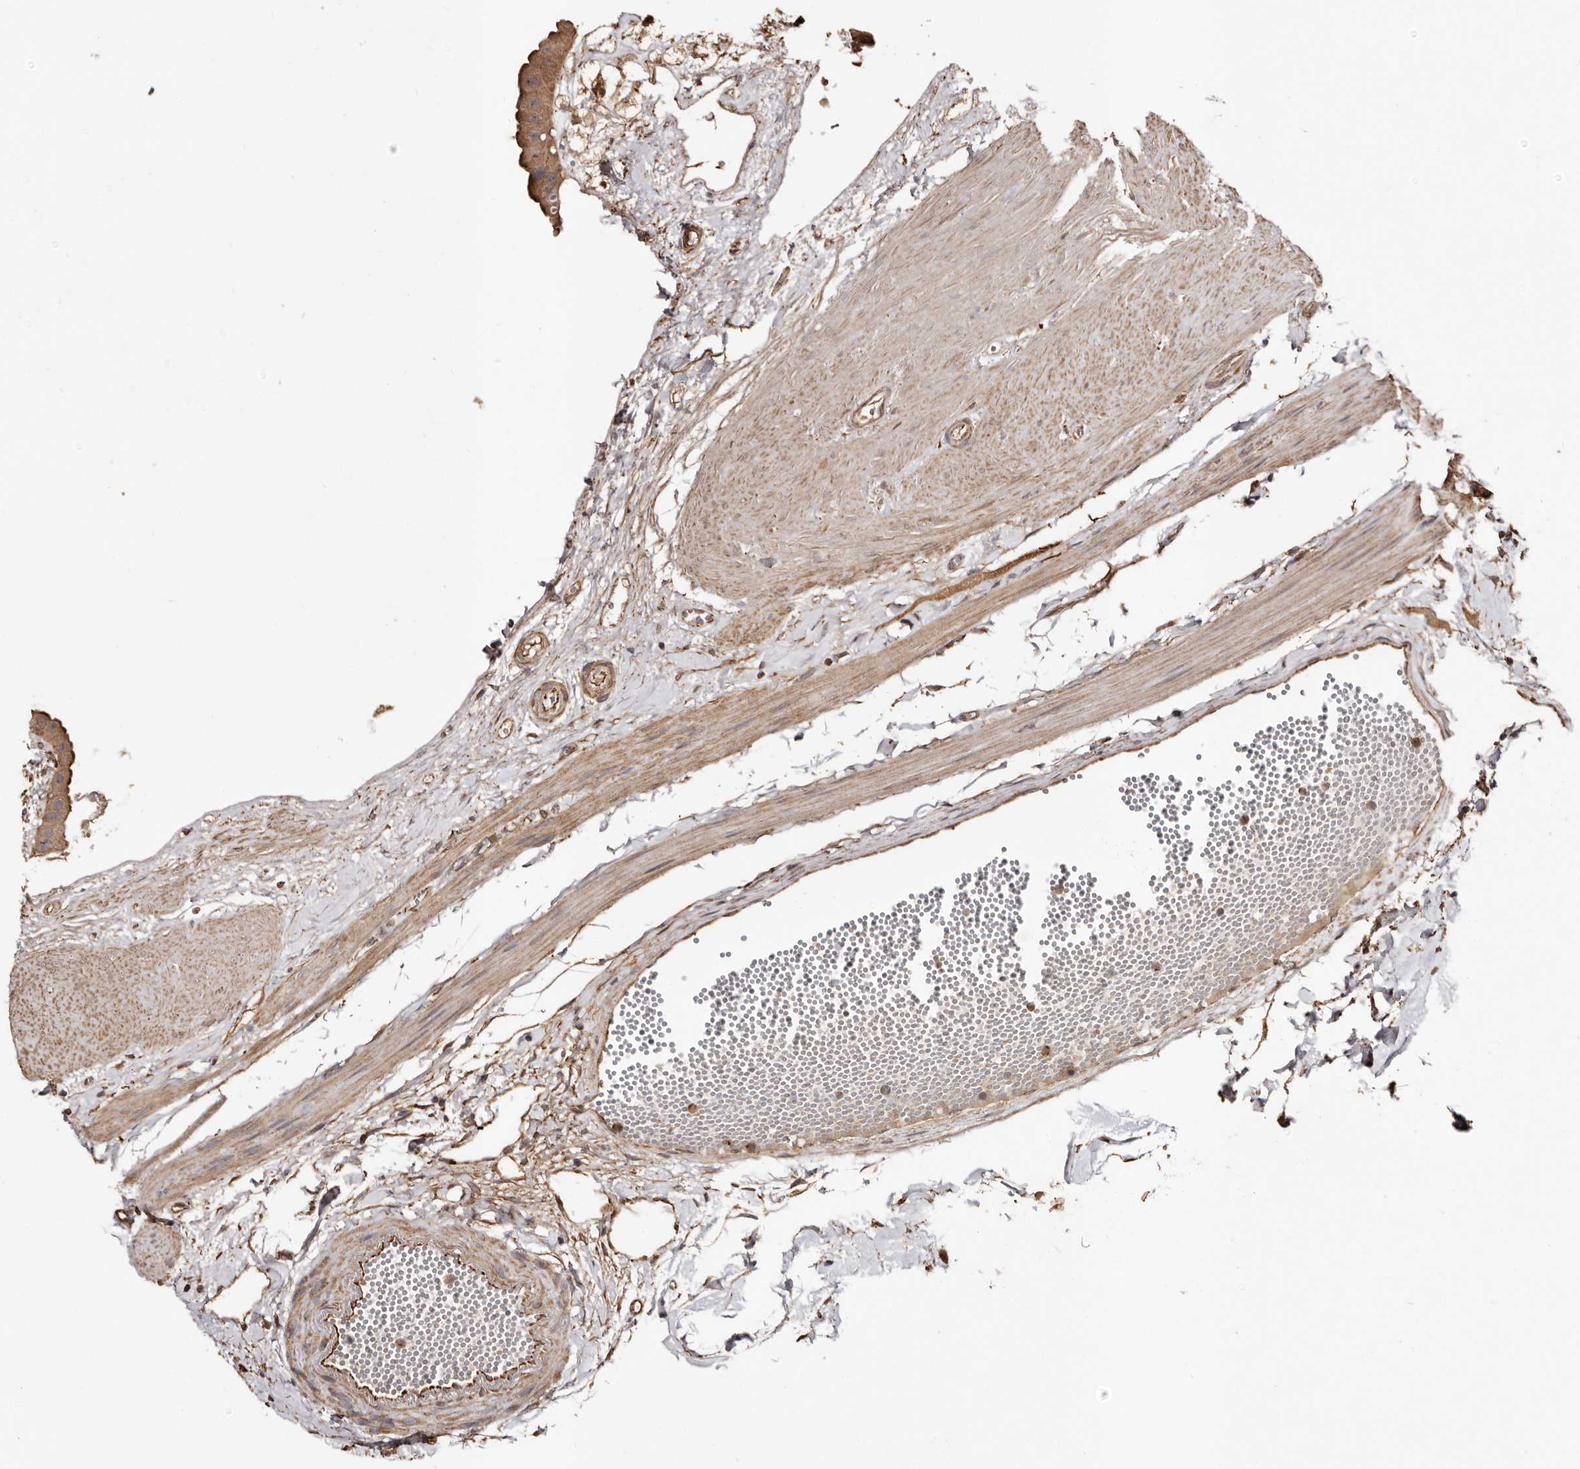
{"staining": {"intensity": "moderate", "quantity": ">75%", "location": "cytoplasmic/membranous"}, "tissue": "gallbladder", "cell_type": "Glandular cells", "image_type": "normal", "snomed": [{"axis": "morphology", "description": "Normal tissue, NOS"}, {"axis": "topography", "description": "Gallbladder"}], "caption": "Protein expression analysis of unremarkable human gallbladder reveals moderate cytoplasmic/membranous staining in approximately >75% of glandular cells. (DAB IHC with brightfield microscopy, high magnification).", "gene": "MACC1", "patient": {"sex": "female", "age": 64}}